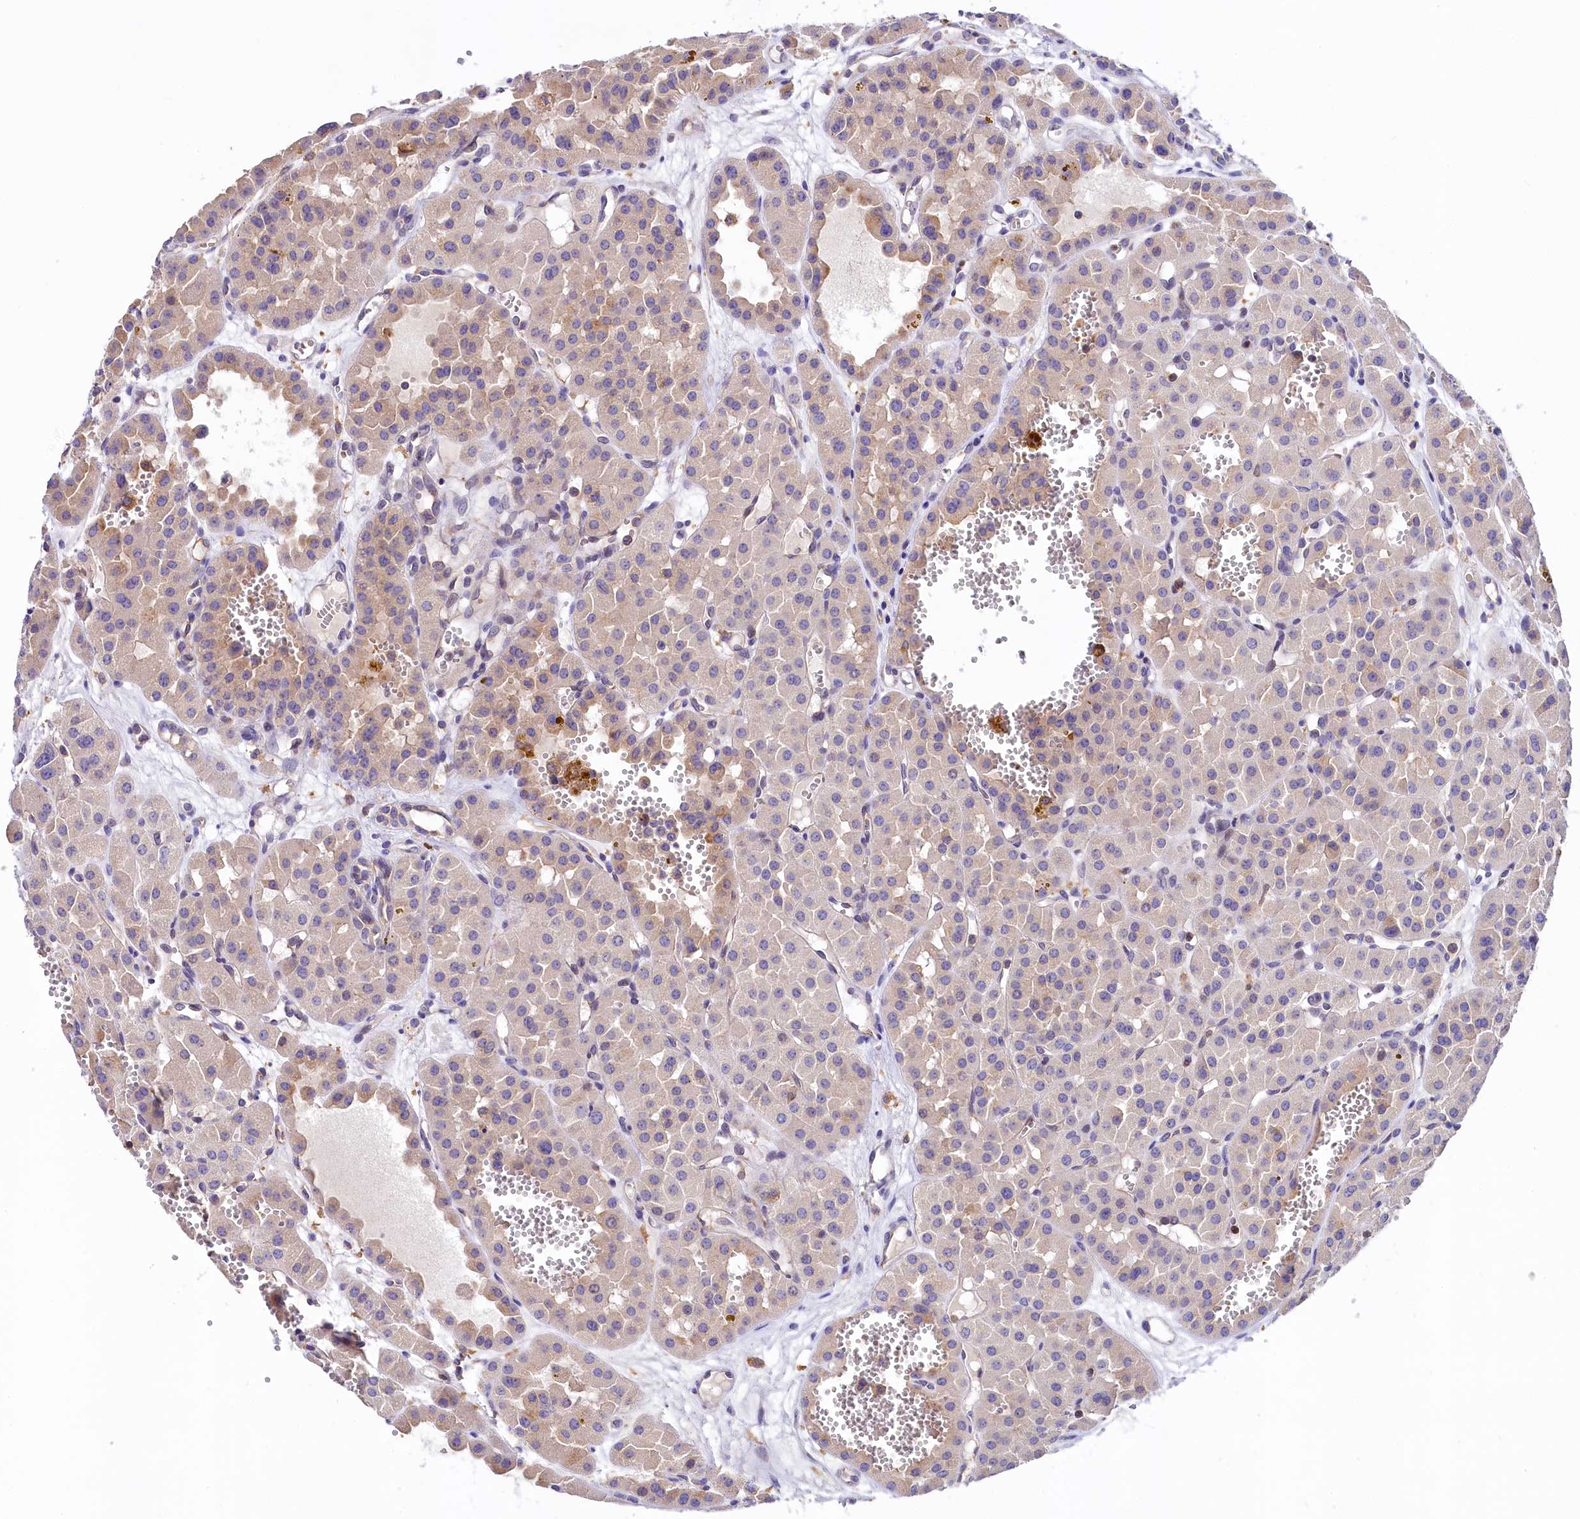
{"staining": {"intensity": "negative", "quantity": "none", "location": "none"}, "tissue": "renal cancer", "cell_type": "Tumor cells", "image_type": "cancer", "snomed": [{"axis": "morphology", "description": "Carcinoma, NOS"}, {"axis": "topography", "description": "Kidney"}], "caption": "Renal carcinoma stained for a protein using immunohistochemistry demonstrates no positivity tumor cells.", "gene": "HPS6", "patient": {"sex": "female", "age": 75}}